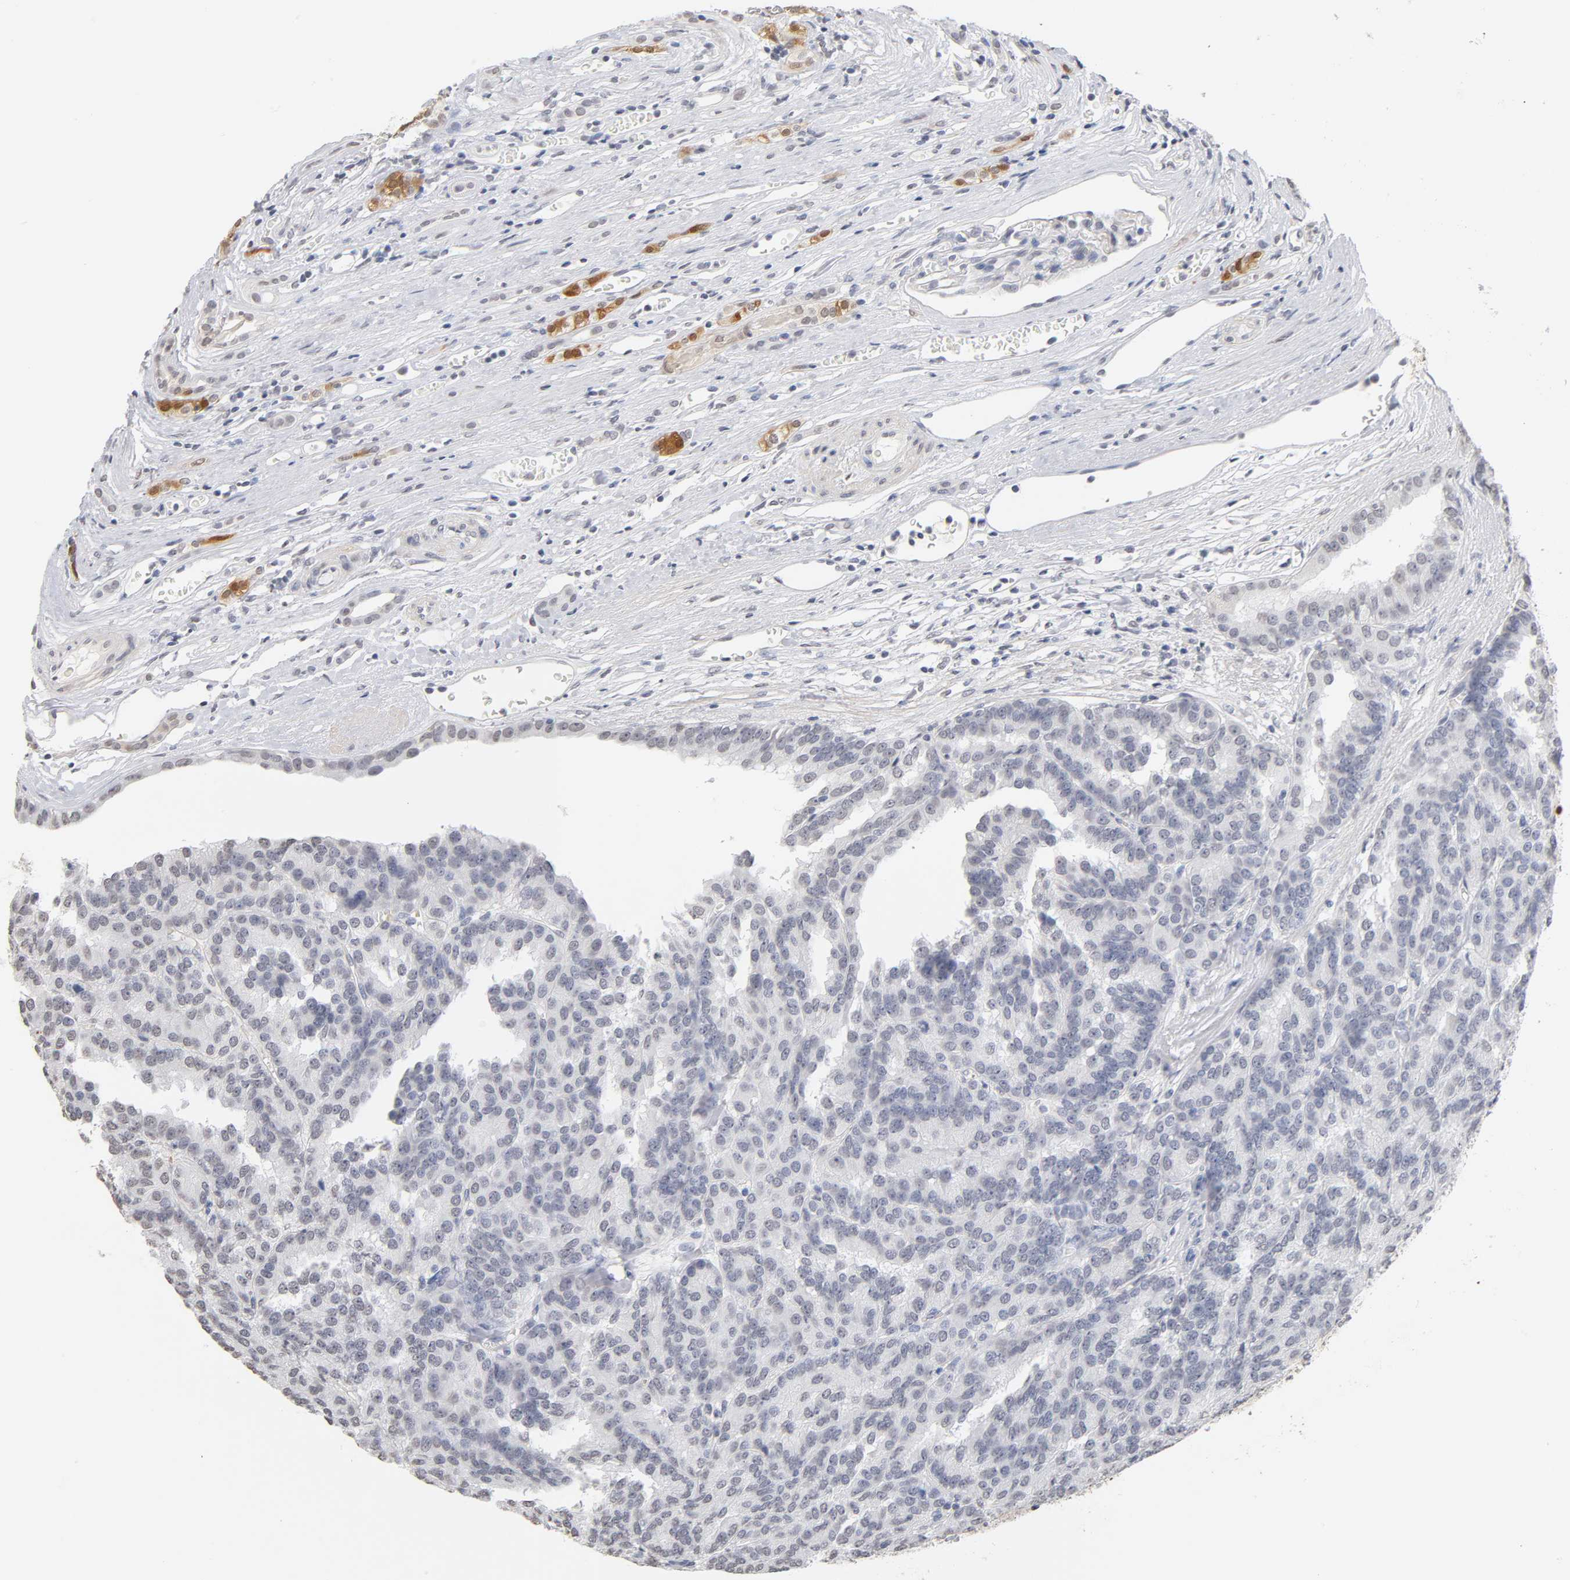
{"staining": {"intensity": "negative", "quantity": "none", "location": "none"}, "tissue": "renal cancer", "cell_type": "Tumor cells", "image_type": "cancer", "snomed": [{"axis": "morphology", "description": "Adenocarcinoma, NOS"}, {"axis": "topography", "description": "Kidney"}], "caption": "Tumor cells show no significant protein expression in renal cancer.", "gene": "CRABP2", "patient": {"sex": "male", "age": 46}}